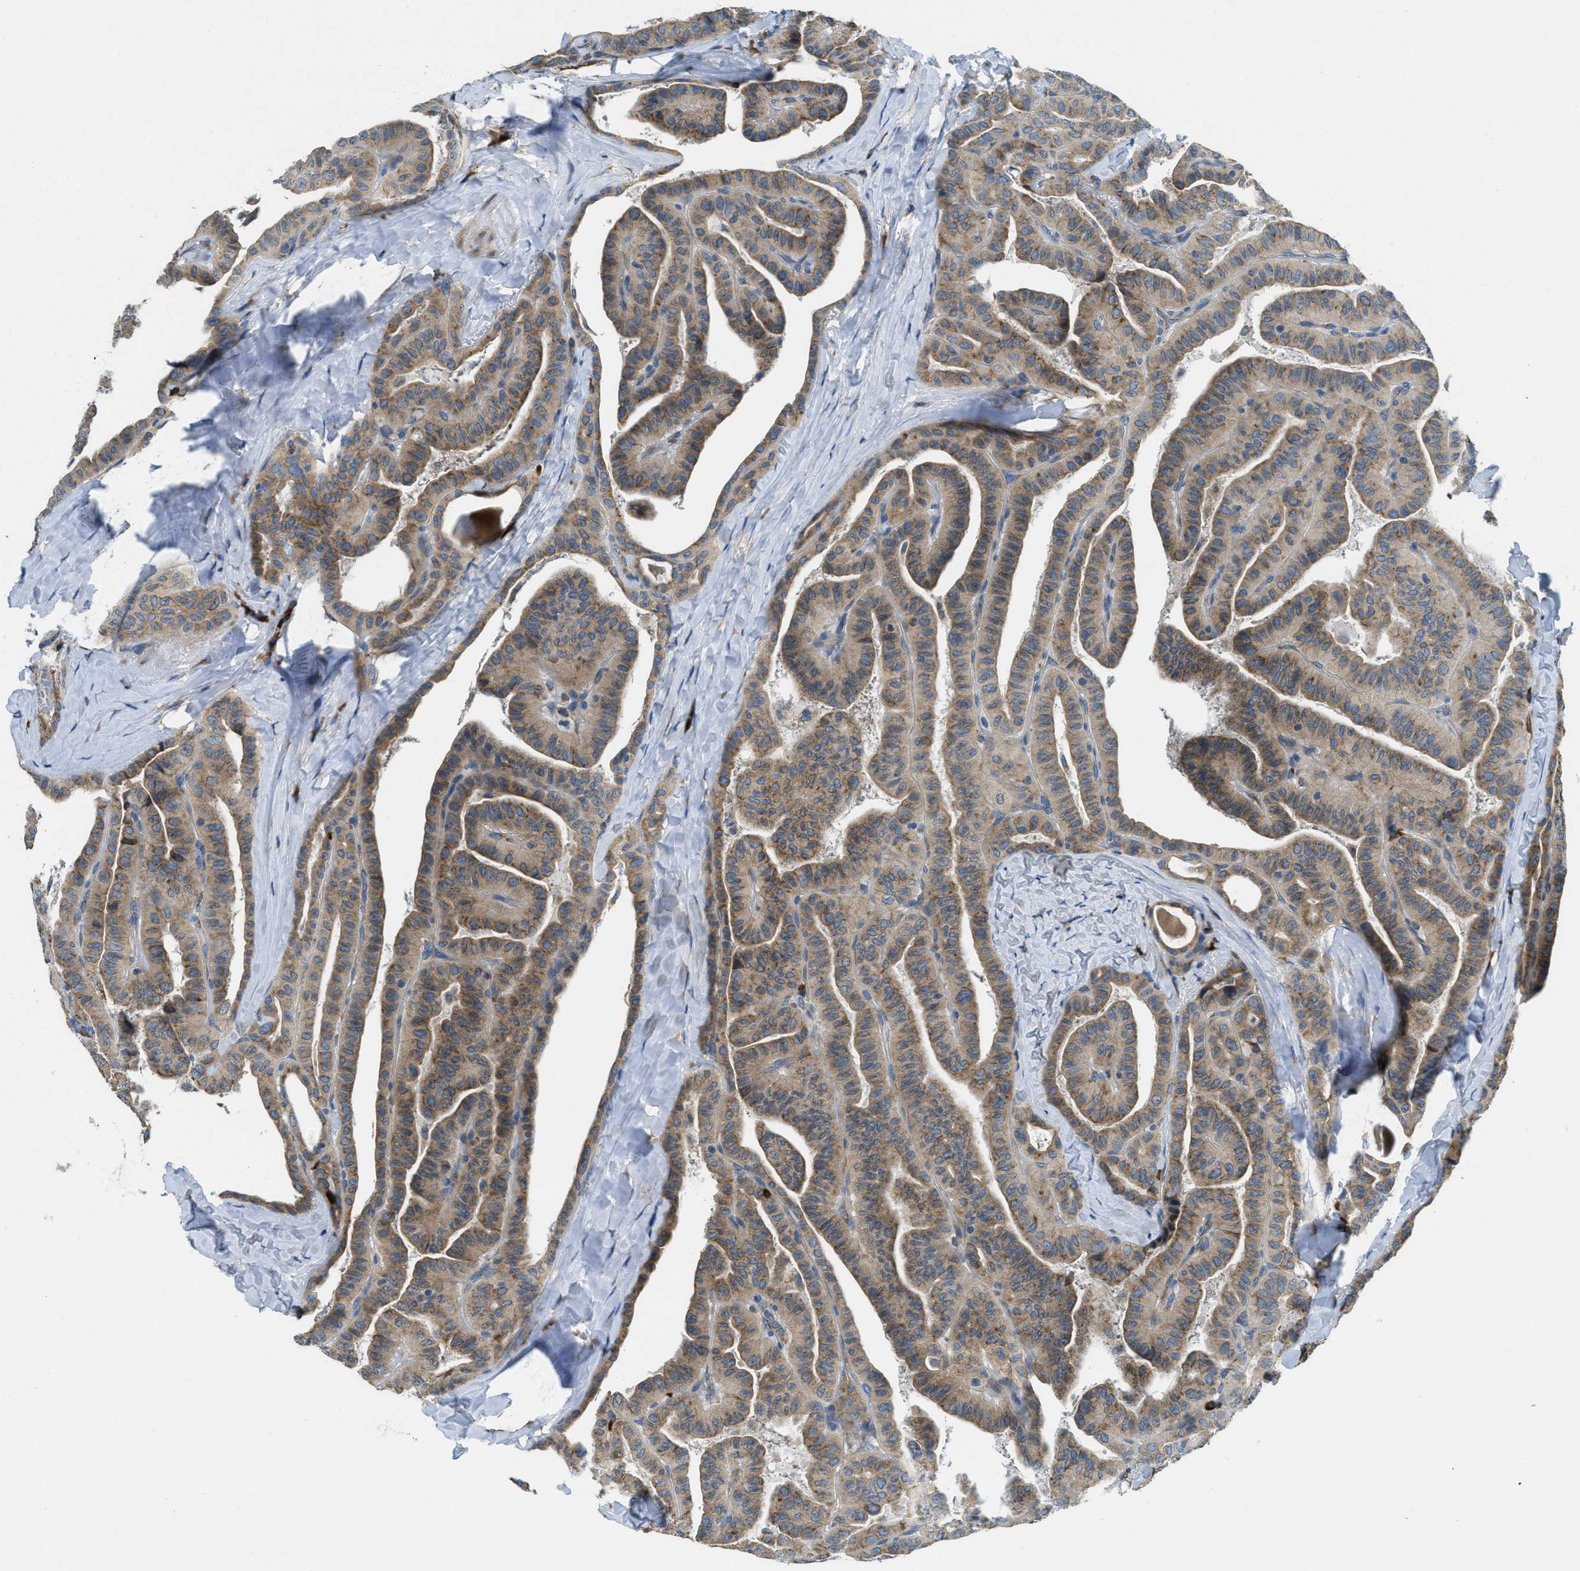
{"staining": {"intensity": "moderate", "quantity": ">75%", "location": "cytoplasmic/membranous"}, "tissue": "thyroid cancer", "cell_type": "Tumor cells", "image_type": "cancer", "snomed": [{"axis": "morphology", "description": "Papillary adenocarcinoma, NOS"}, {"axis": "topography", "description": "Thyroid gland"}], "caption": "Immunohistochemistry histopathology image of thyroid cancer (papillary adenocarcinoma) stained for a protein (brown), which exhibits medium levels of moderate cytoplasmic/membranous positivity in about >75% of tumor cells.", "gene": "SSR1", "patient": {"sex": "male", "age": 77}}